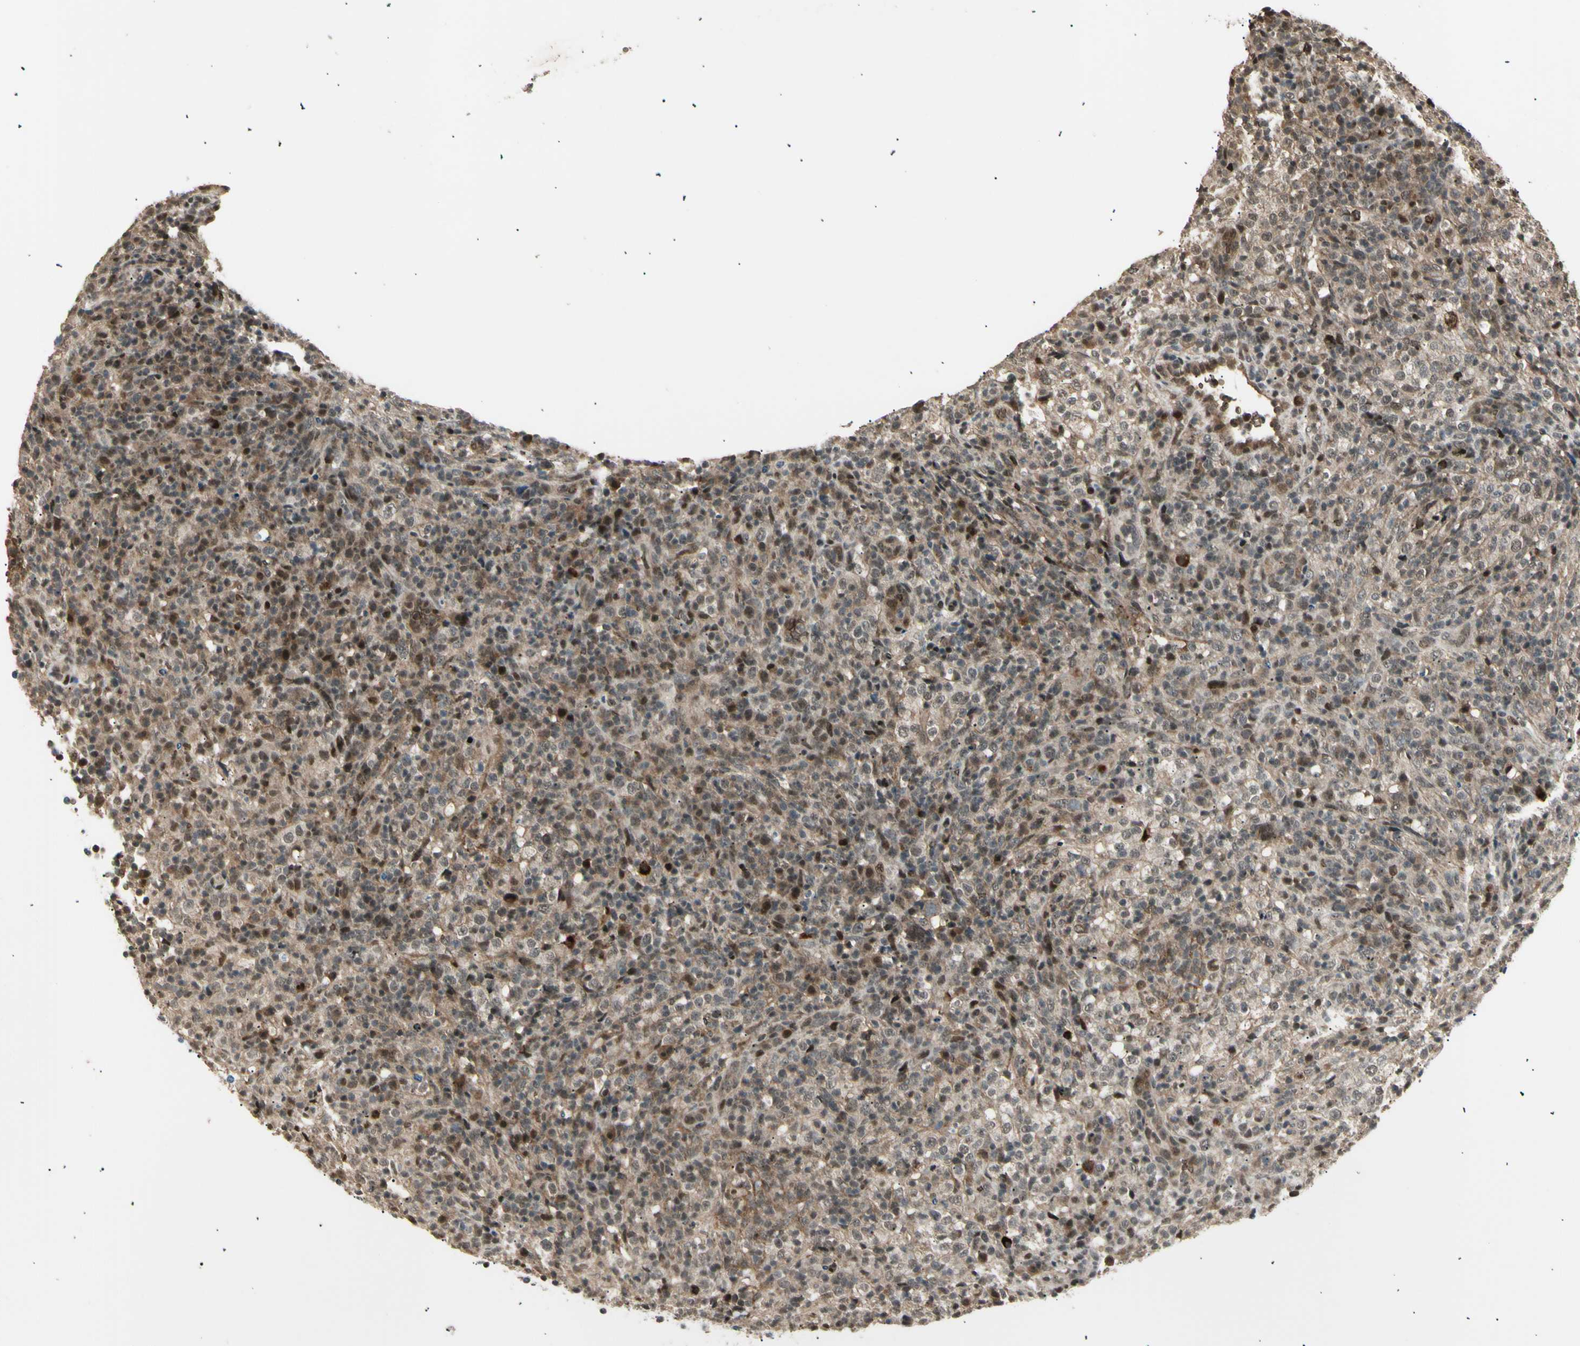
{"staining": {"intensity": "moderate", "quantity": ">75%", "location": "cytoplasmic/membranous,nuclear"}, "tissue": "lymphoma", "cell_type": "Tumor cells", "image_type": "cancer", "snomed": [{"axis": "morphology", "description": "Malignant lymphoma, non-Hodgkin's type, High grade"}, {"axis": "topography", "description": "Lymph node"}], "caption": "Protein expression analysis of malignant lymphoma, non-Hodgkin's type (high-grade) demonstrates moderate cytoplasmic/membranous and nuclear expression in approximately >75% of tumor cells.", "gene": "NUAK2", "patient": {"sex": "female", "age": 76}}